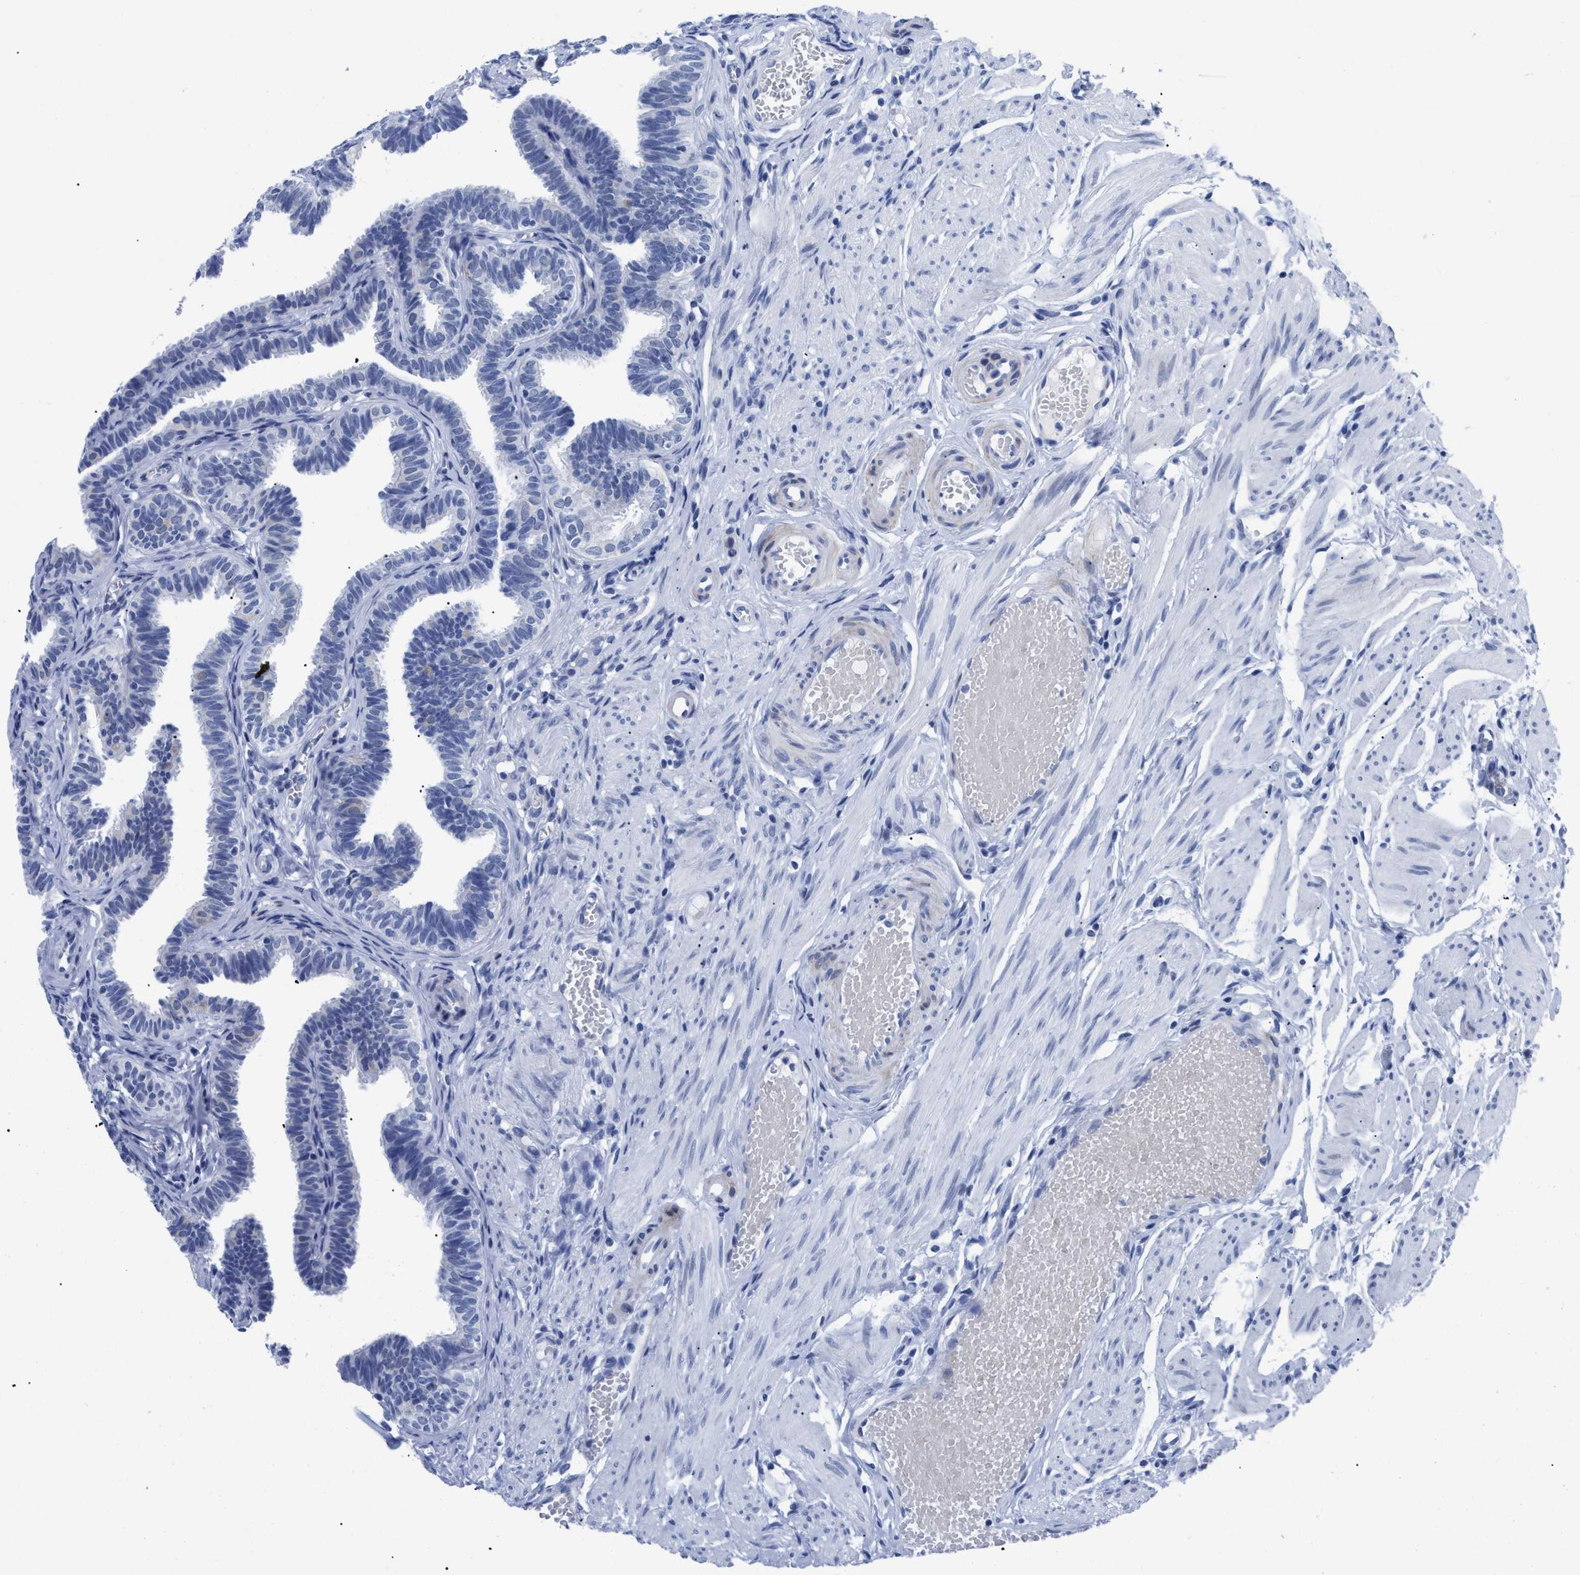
{"staining": {"intensity": "negative", "quantity": "none", "location": "none"}, "tissue": "fallopian tube", "cell_type": "Glandular cells", "image_type": "normal", "snomed": [{"axis": "morphology", "description": "Normal tissue, NOS"}, {"axis": "topography", "description": "Fallopian tube"}, {"axis": "topography", "description": "Ovary"}], "caption": "Glandular cells are negative for protein expression in benign human fallopian tube.", "gene": "DUSP26", "patient": {"sex": "female", "age": 23}}